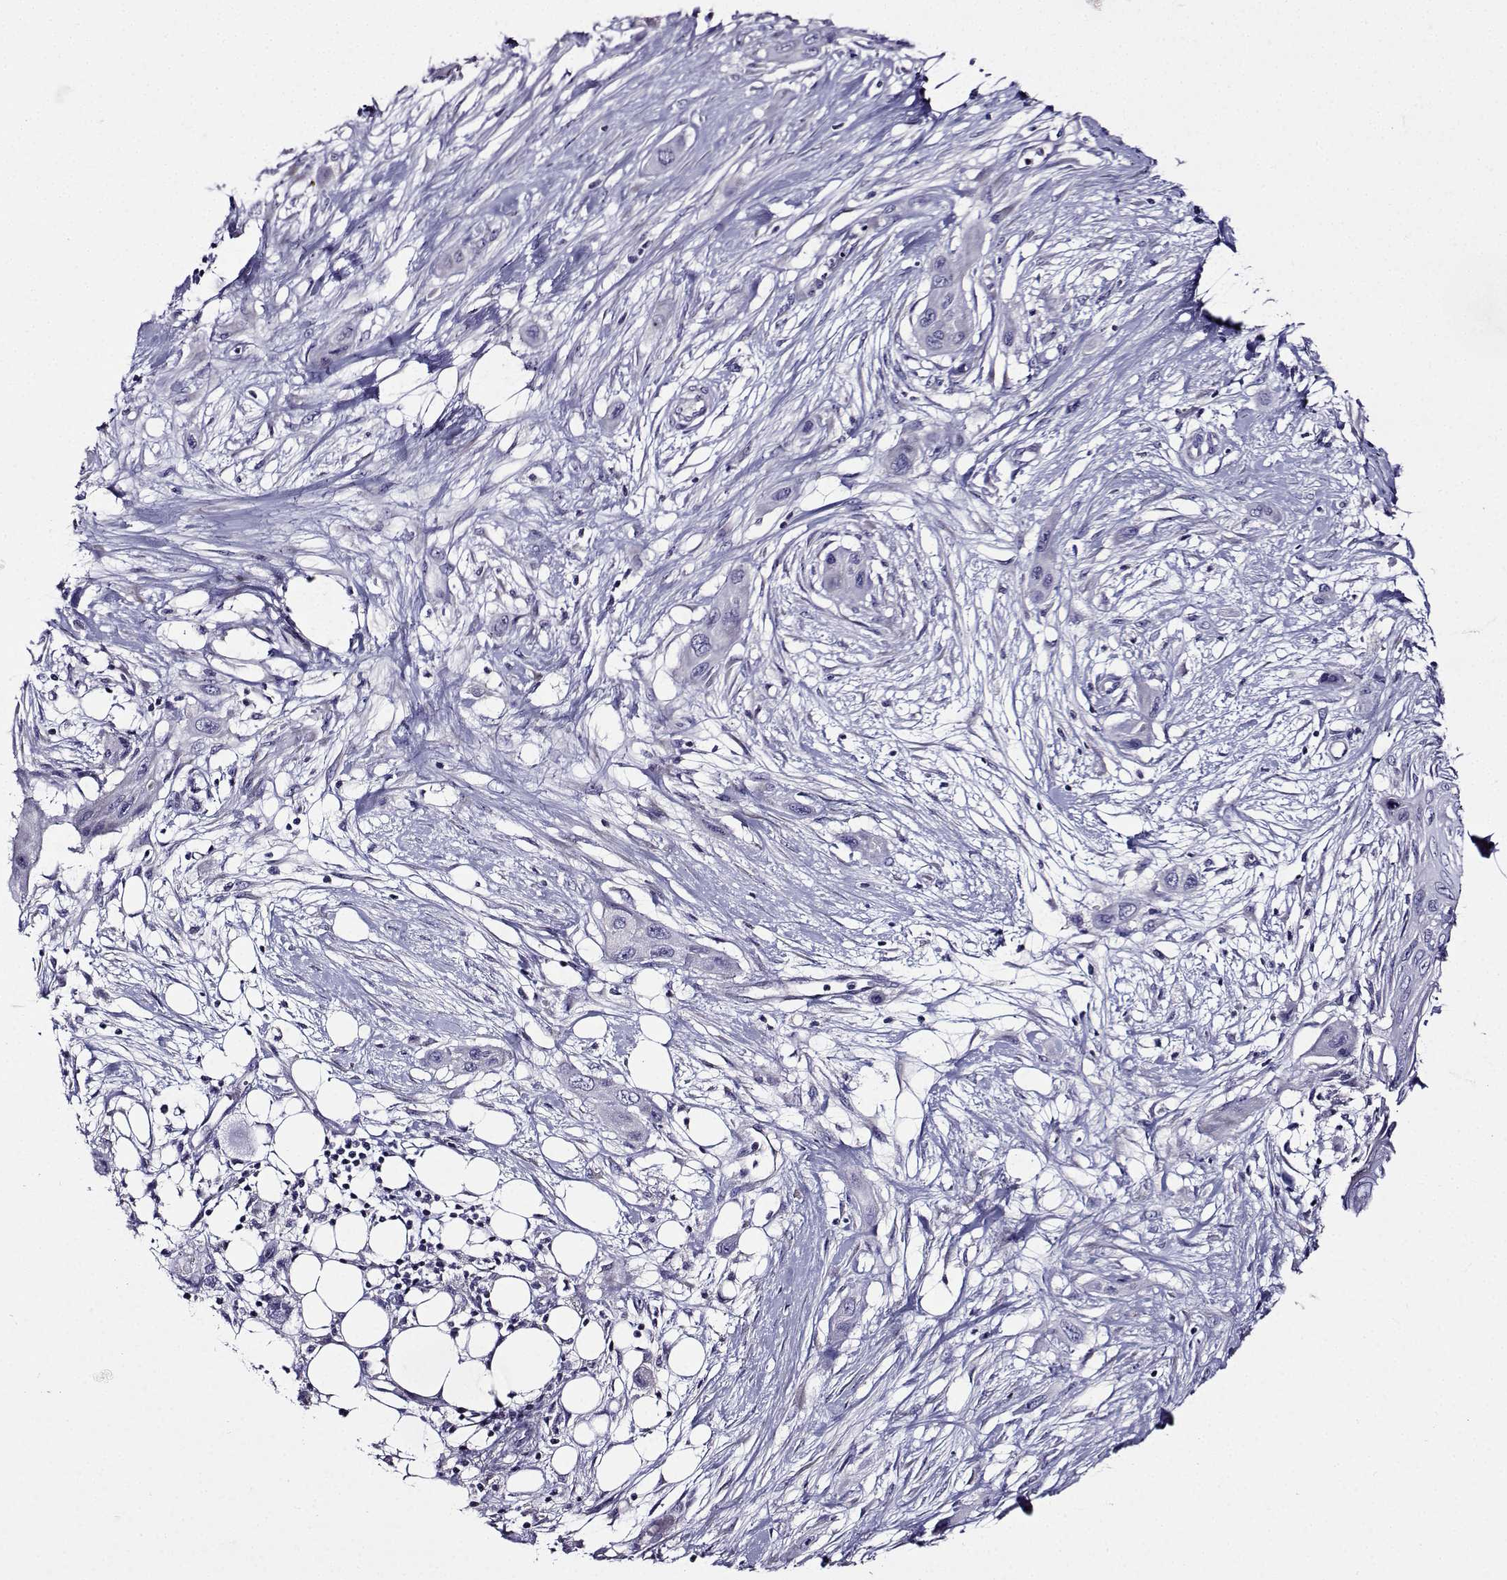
{"staining": {"intensity": "negative", "quantity": "none", "location": "none"}, "tissue": "skin cancer", "cell_type": "Tumor cells", "image_type": "cancer", "snomed": [{"axis": "morphology", "description": "Squamous cell carcinoma, NOS"}, {"axis": "topography", "description": "Skin"}], "caption": "A photomicrograph of human skin squamous cell carcinoma is negative for staining in tumor cells.", "gene": "TMEM266", "patient": {"sex": "male", "age": 79}}